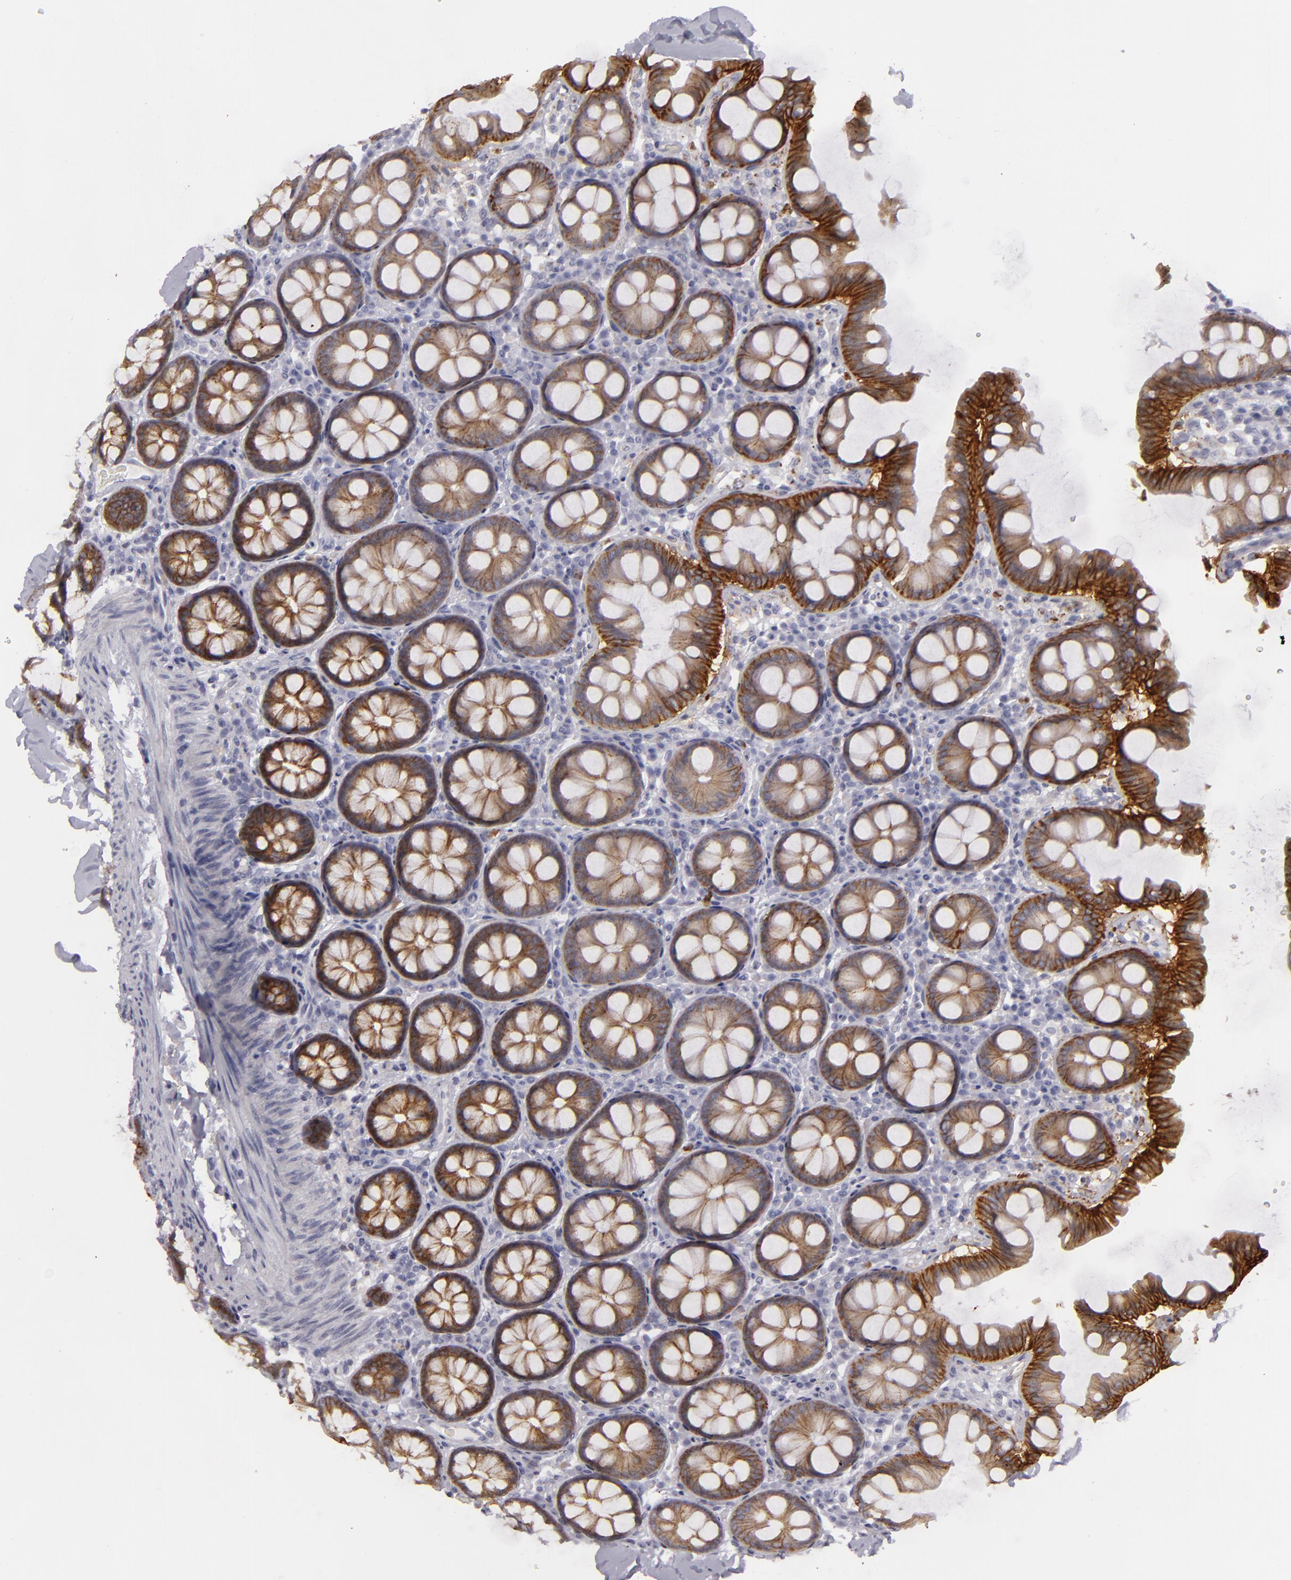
{"staining": {"intensity": "negative", "quantity": "none", "location": "none"}, "tissue": "colon", "cell_type": "Endothelial cells", "image_type": "normal", "snomed": [{"axis": "morphology", "description": "Normal tissue, NOS"}, {"axis": "topography", "description": "Colon"}], "caption": "High magnification brightfield microscopy of normal colon stained with DAB (brown) and counterstained with hematoxylin (blue): endothelial cells show no significant staining. (DAB (3,3'-diaminobenzidine) immunohistochemistry, high magnification).", "gene": "JUP", "patient": {"sex": "female", "age": 61}}